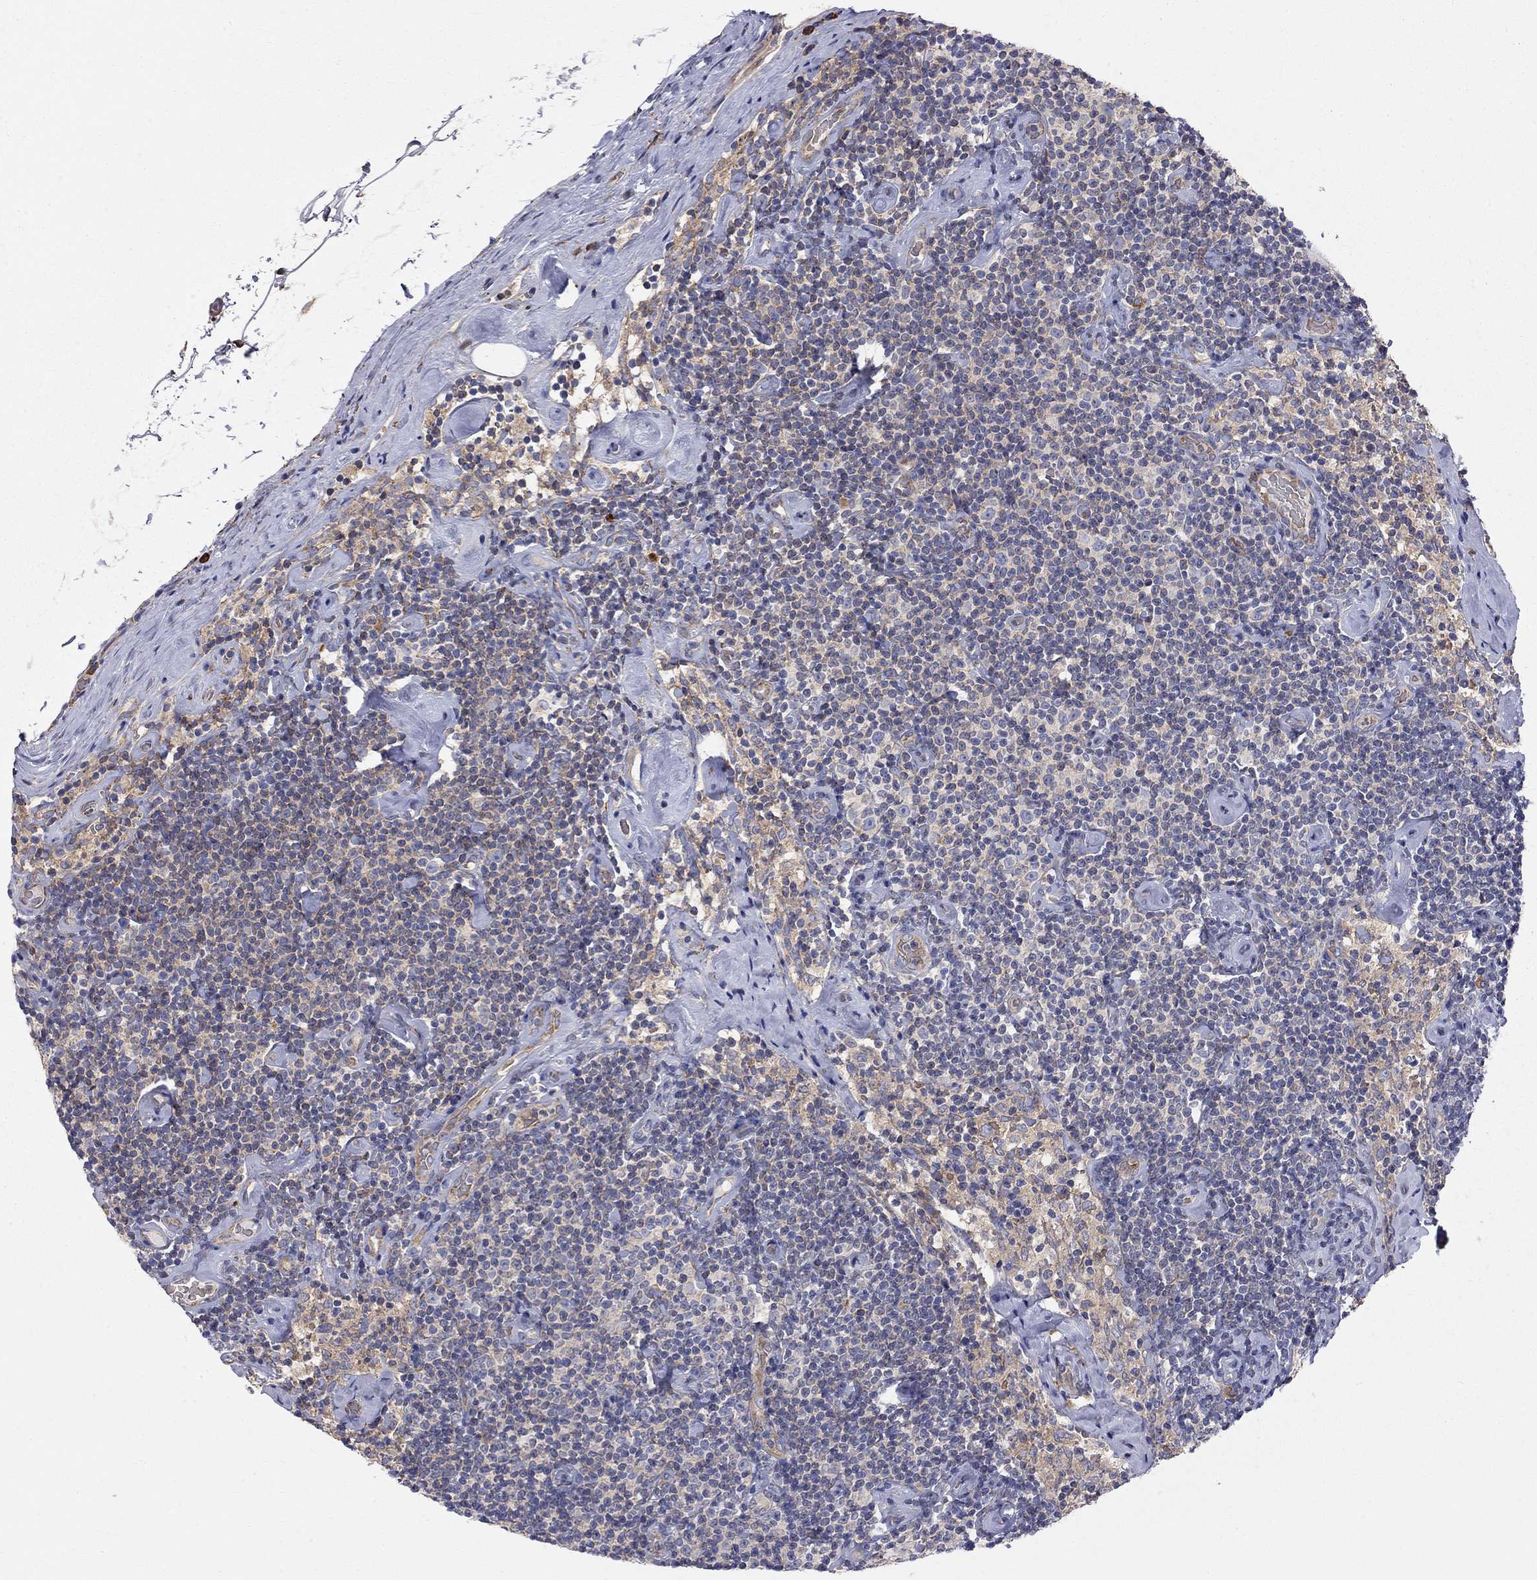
{"staining": {"intensity": "negative", "quantity": "none", "location": "none"}, "tissue": "lymphoma", "cell_type": "Tumor cells", "image_type": "cancer", "snomed": [{"axis": "morphology", "description": "Malignant lymphoma, non-Hodgkin's type, Low grade"}, {"axis": "topography", "description": "Lymph node"}], "caption": "Tumor cells show no significant expression in low-grade malignant lymphoma, non-Hodgkin's type.", "gene": "CASTOR1", "patient": {"sex": "male", "age": 81}}